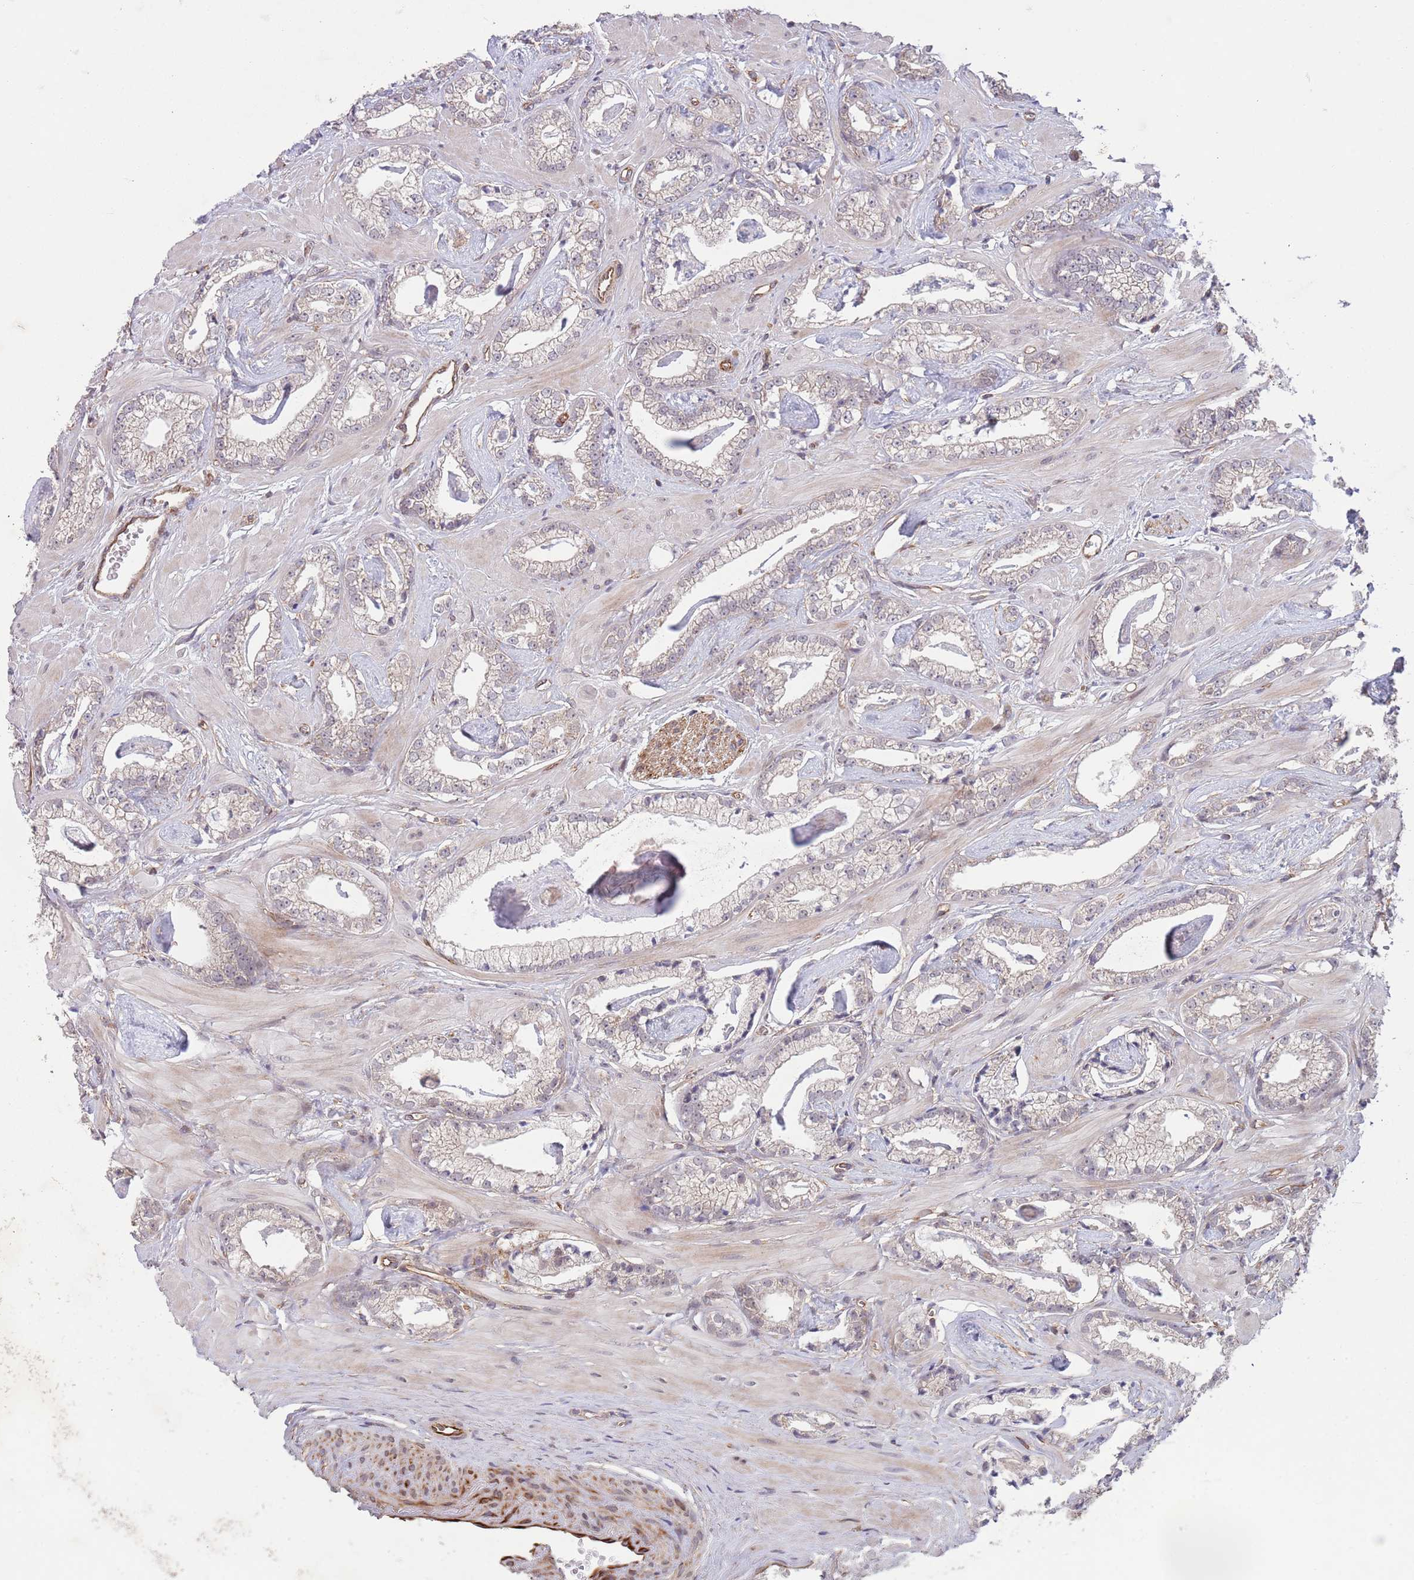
{"staining": {"intensity": "negative", "quantity": "none", "location": "none"}, "tissue": "prostate cancer", "cell_type": "Tumor cells", "image_type": "cancer", "snomed": [{"axis": "morphology", "description": "Adenocarcinoma, Low grade"}, {"axis": "topography", "description": "Prostate"}], "caption": "Image shows no protein expression in tumor cells of prostate cancer tissue. The staining is performed using DAB (3,3'-diaminobenzidine) brown chromogen with nuclei counter-stained in using hematoxylin.", "gene": "CHD9", "patient": {"sex": "male", "age": 60}}